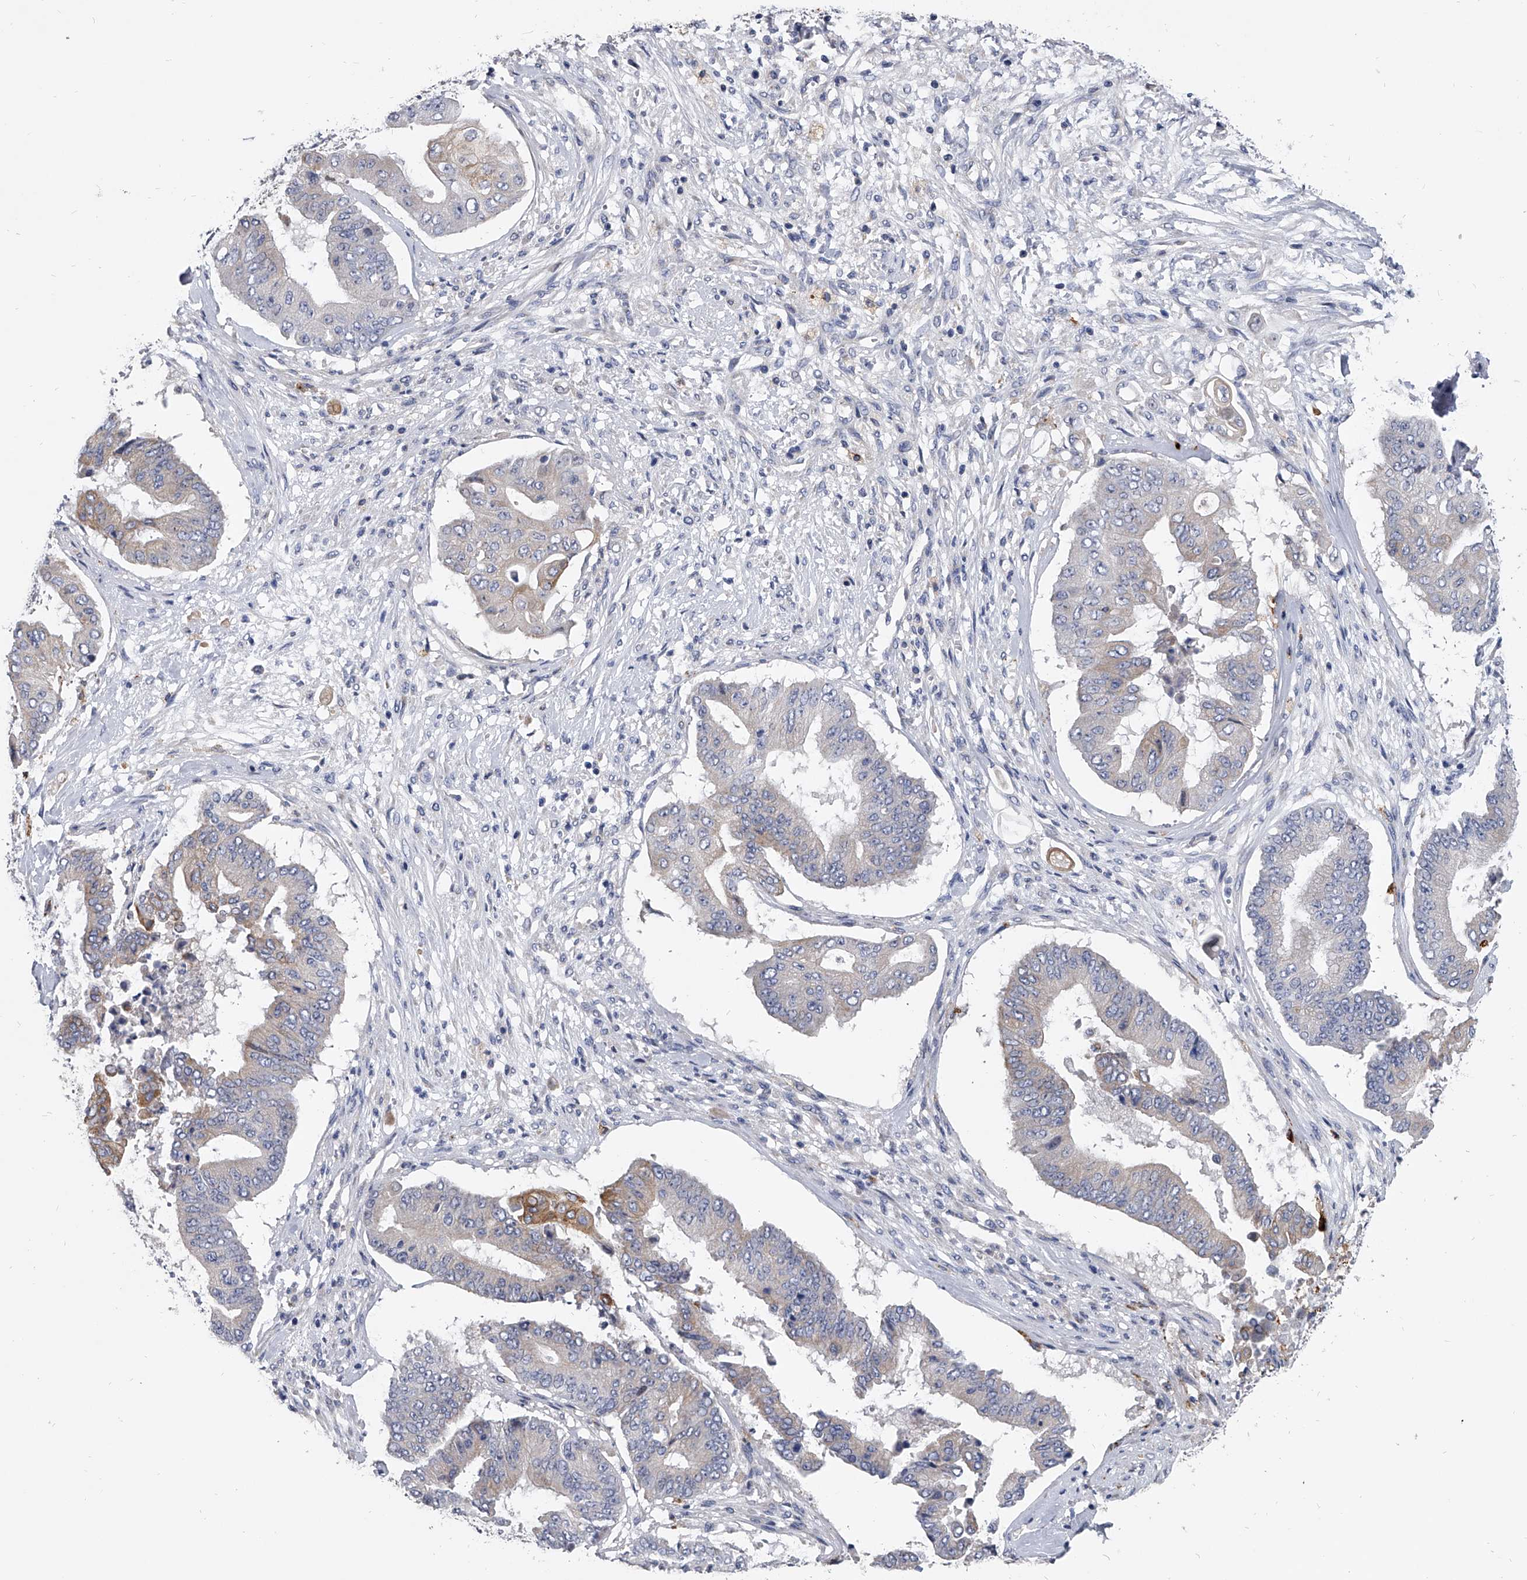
{"staining": {"intensity": "moderate", "quantity": "<25%", "location": "cytoplasmic/membranous"}, "tissue": "pancreatic cancer", "cell_type": "Tumor cells", "image_type": "cancer", "snomed": [{"axis": "morphology", "description": "Adenocarcinoma, NOS"}, {"axis": "topography", "description": "Pancreas"}], "caption": "IHC of human adenocarcinoma (pancreatic) shows low levels of moderate cytoplasmic/membranous staining in about <25% of tumor cells.", "gene": "SPP1", "patient": {"sex": "female", "age": 77}}